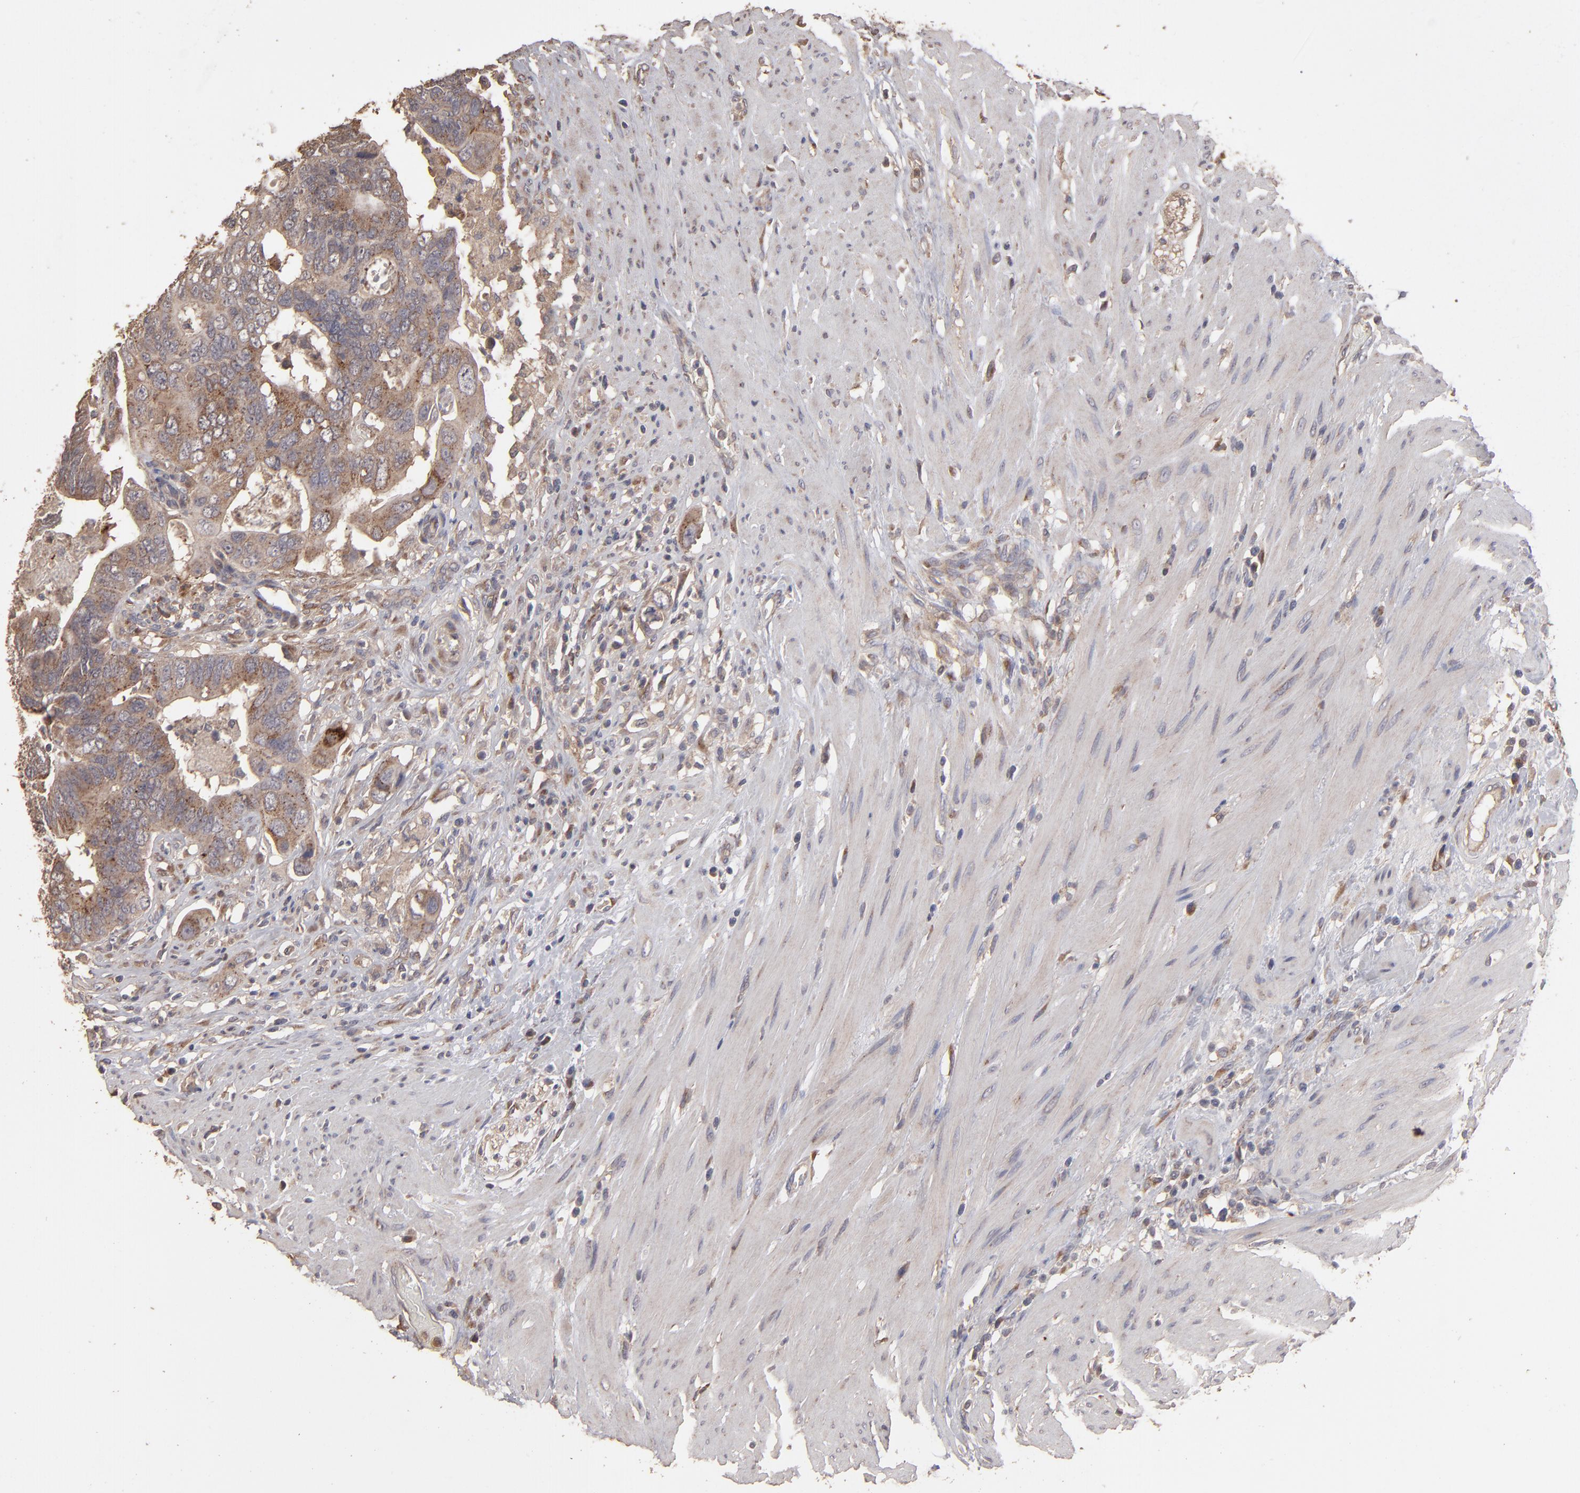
{"staining": {"intensity": "weak", "quantity": ">75%", "location": "cytoplasmic/membranous"}, "tissue": "colorectal cancer", "cell_type": "Tumor cells", "image_type": "cancer", "snomed": [{"axis": "morphology", "description": "Adenocarcinoma, NOS"}, {"axis": "topography", "description": "Rectum"}], "caption": "Weak cytoplasmic/membranous positivity for a protein is seen in approximately >75% of tumor cells of adenocarcinoma (colorectal) using immunohistochemistry (IHC).", "gene": "MMP2", "patient": {"sex": "male", "age": 53}}